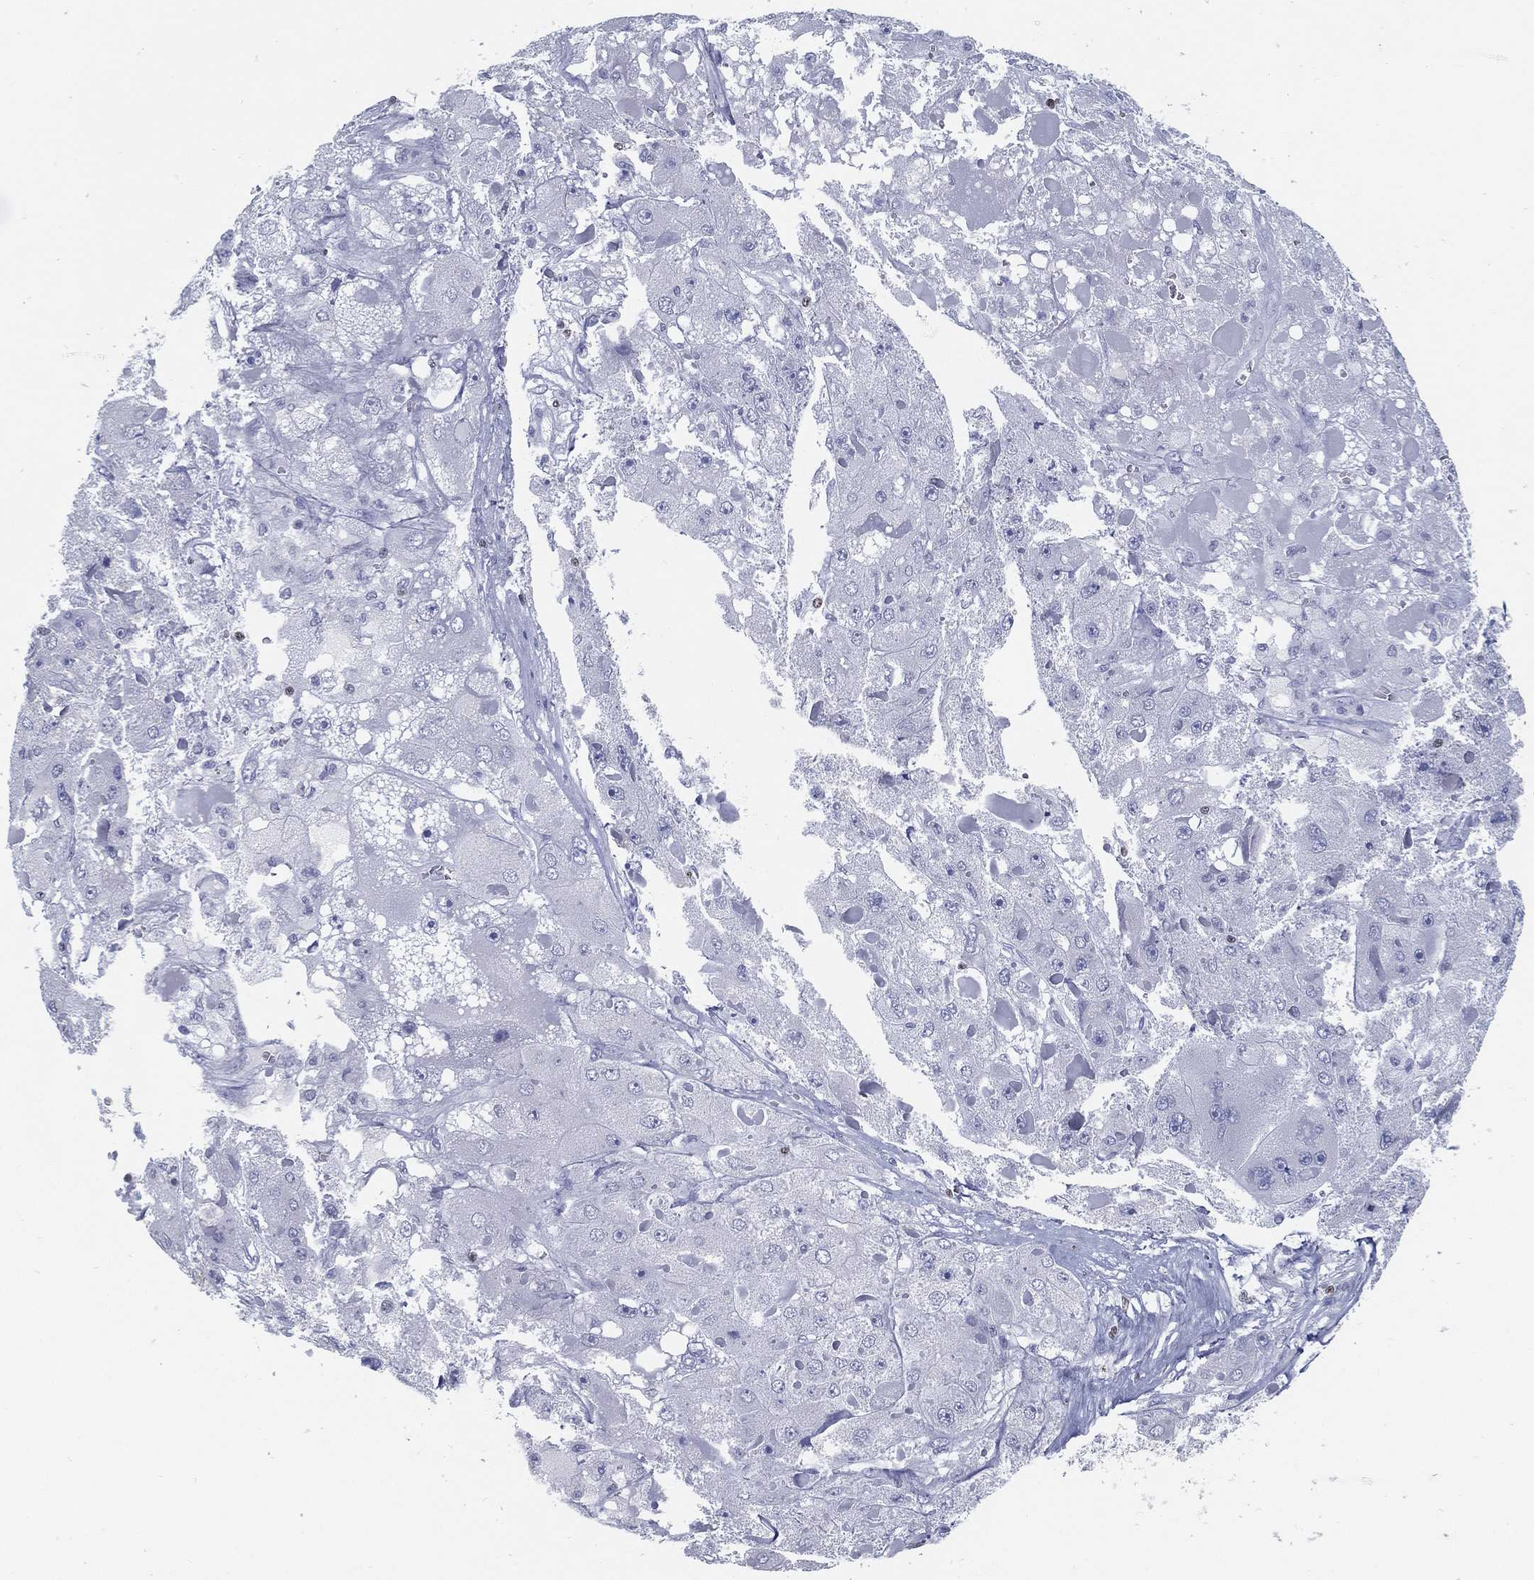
{"staining": {"intensity": "negative", "quantity": "none", "location": "none"}, "tissue": "liver cancer", "cell_type": "Tumor cells", "image_type": "cancer", "snomed": [{"axis": "morphology", "description": "Carcinoma, Hepatocellular, NOS"}, {"axis": "topography", "description": "Liver"}], "caption": "The IHC histopathology image has no significant positivity in tumor cells of hepatocellular carcinoma (liver) tissue. (DAB (3,3'-diaminobenzidine) IHC with hematoxylin counter stain).", "gene": "PYHIN1", "patient": {"sex": "female", "age": 73}}